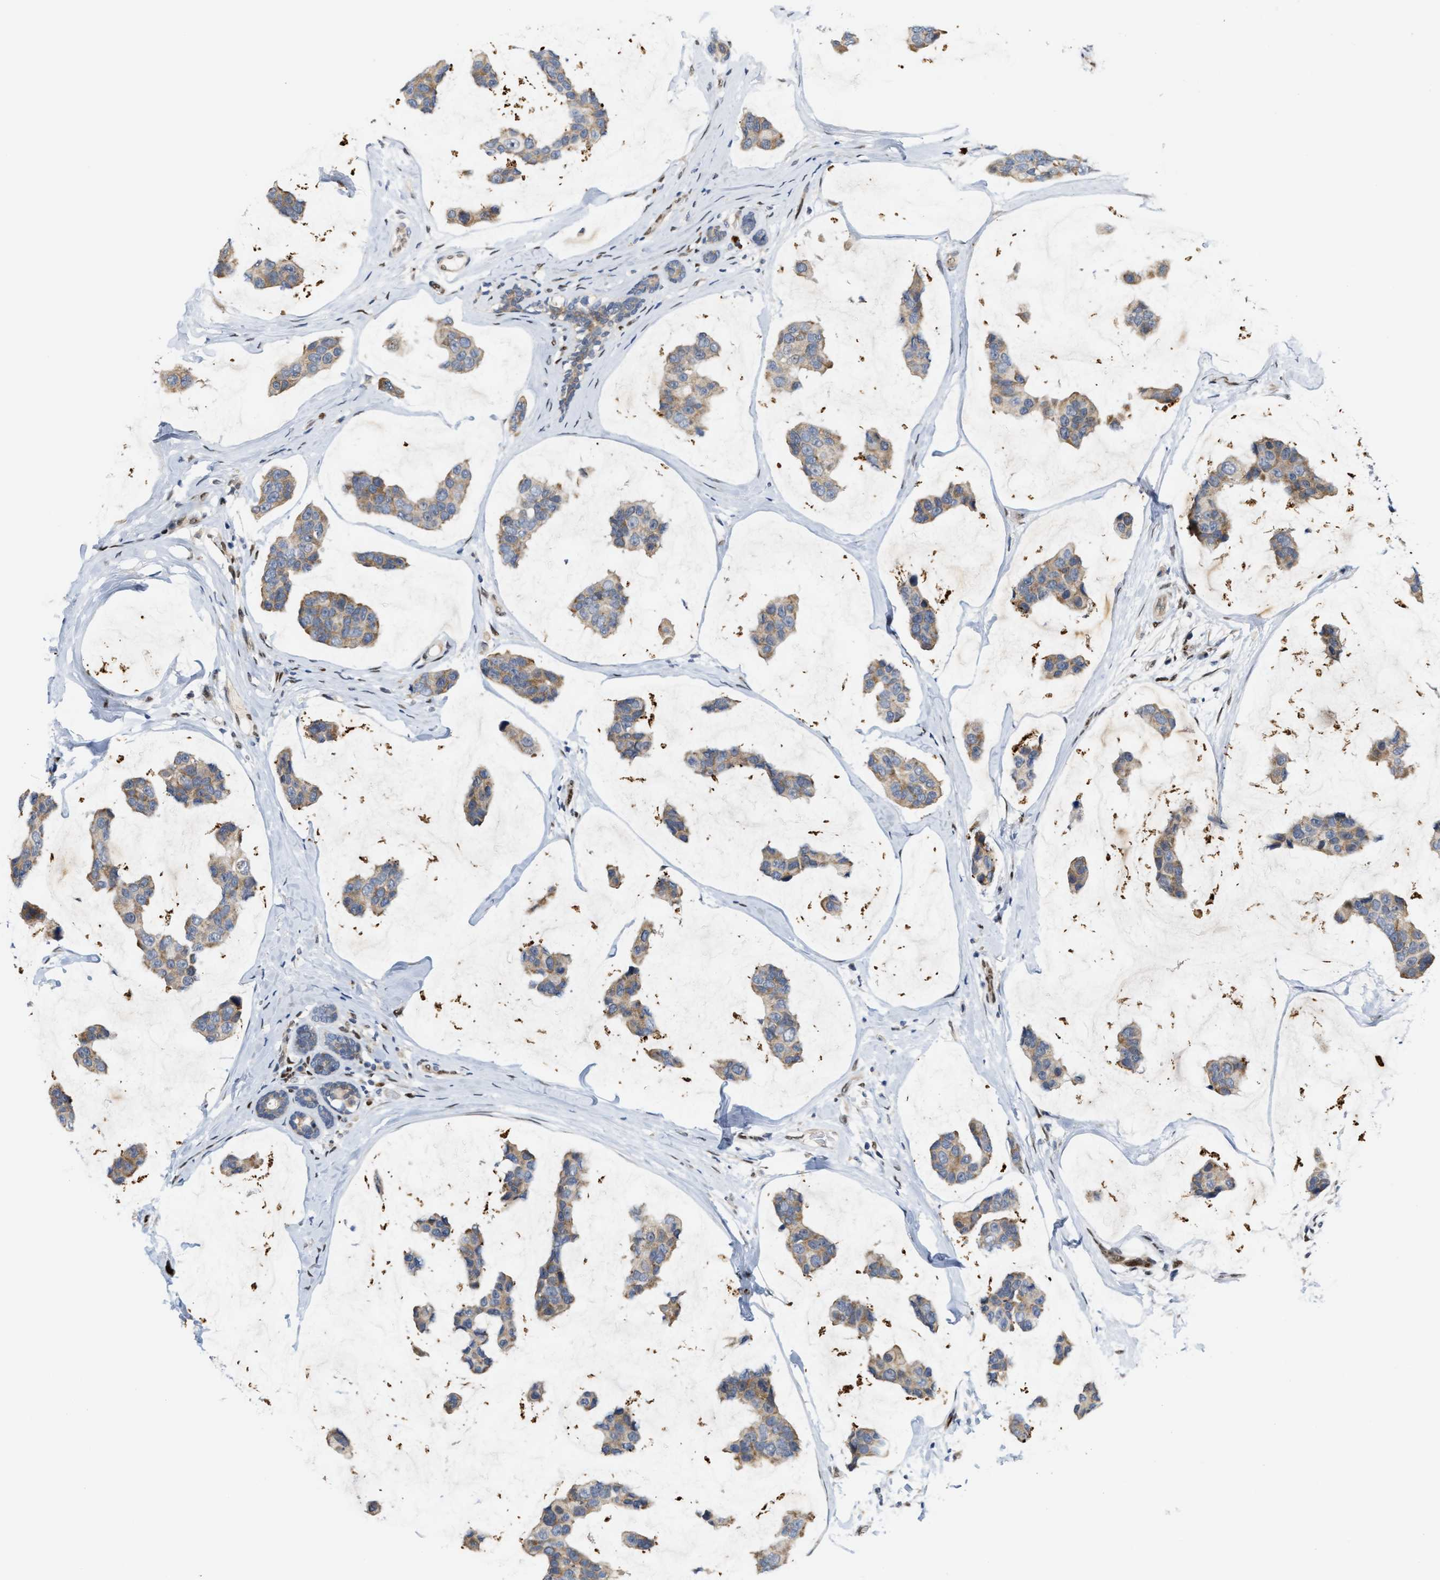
{"staining": {"intensity": "weak", "quantity": ">75%", "location": "cytoplasmic/membranous"}, "tissue": "breast cancer", "cell_type": "Tumor cells", "image_type": "cancer", "snomed": [{"axis": "morphology", "description": "Normal tissue, NOS"}, {"axis": "morphology", "description": "Duct carcinoma"}, {"axis": "topography", "description": "Breast"}], "caption": "DAB (3,3'-diaminobenzidine) immunohistochemical staining of breast cancer reveals weak cytoplasmic/membranous protein expression in approximately >75% of tumor cells. The staining was performed using DAB to visualize the protein expression in brown, while the nuclei were stained in blue with hematoxylin (Magnification: 20x).", "gene": "TCF4", "patient": {"sex": "female", "age": 50}}